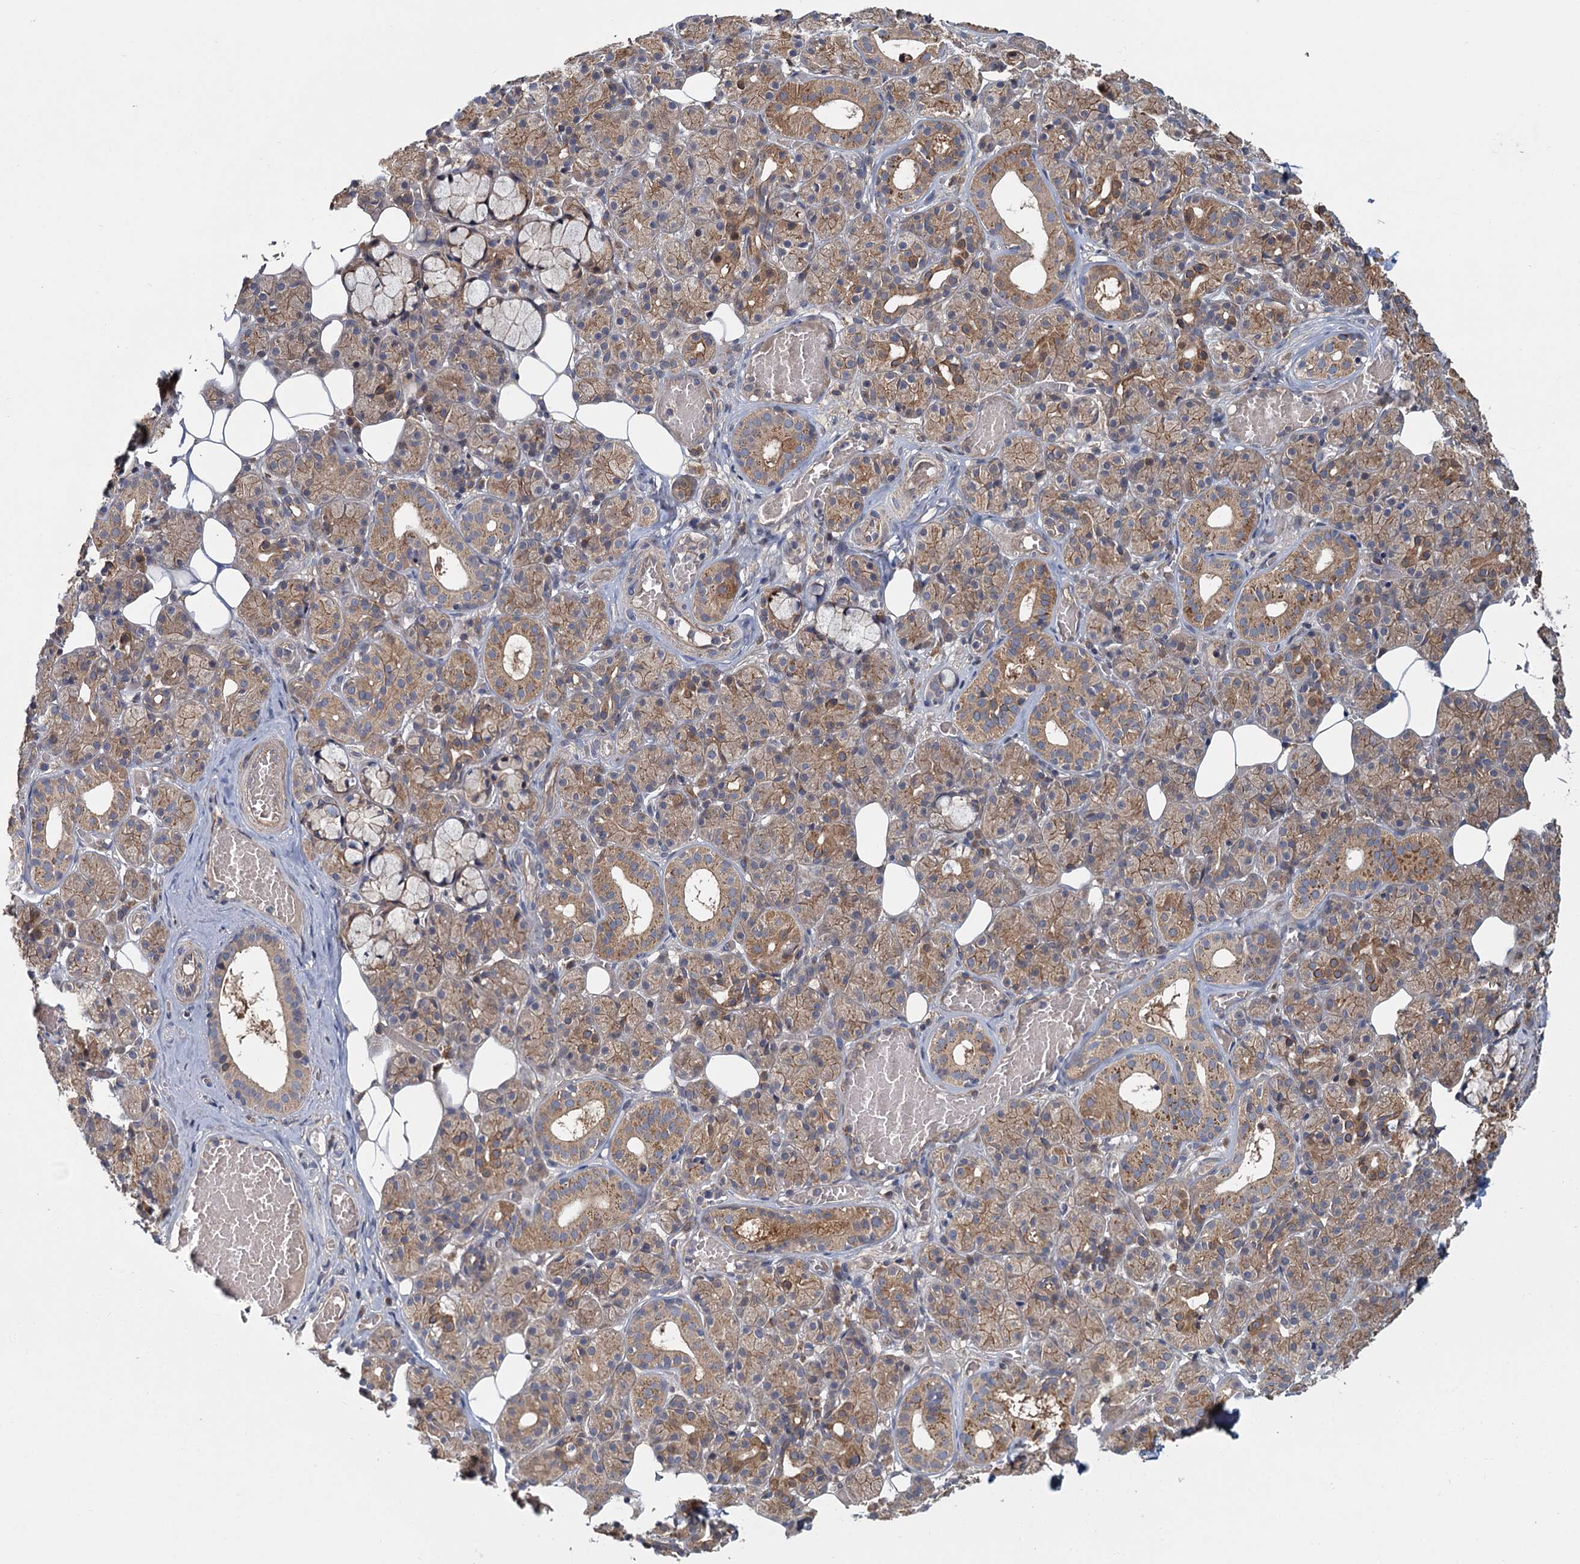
{"staining": {"intensity": "moderate", "quantity": ">75%", "location": "cytoplasmic/membranous"}, "tissue": "salivary gland", "cell_type": "Glandular cells", "image_type": "normal", "snomed": [{"axis": "morphology", "description": "Normal tissue, NOS"}, {"axis": "topography", "description": "Salivary gland"}], "caption": "The histopathology image demonstrates immunohistochemical staining of normal salivary gland. There is moderate cytoplasmic/membranous staining is appreciated in approximately >75% of glandular cells.", "gene": "MTRR", "patient": {"sex": "male", "age": 63}}